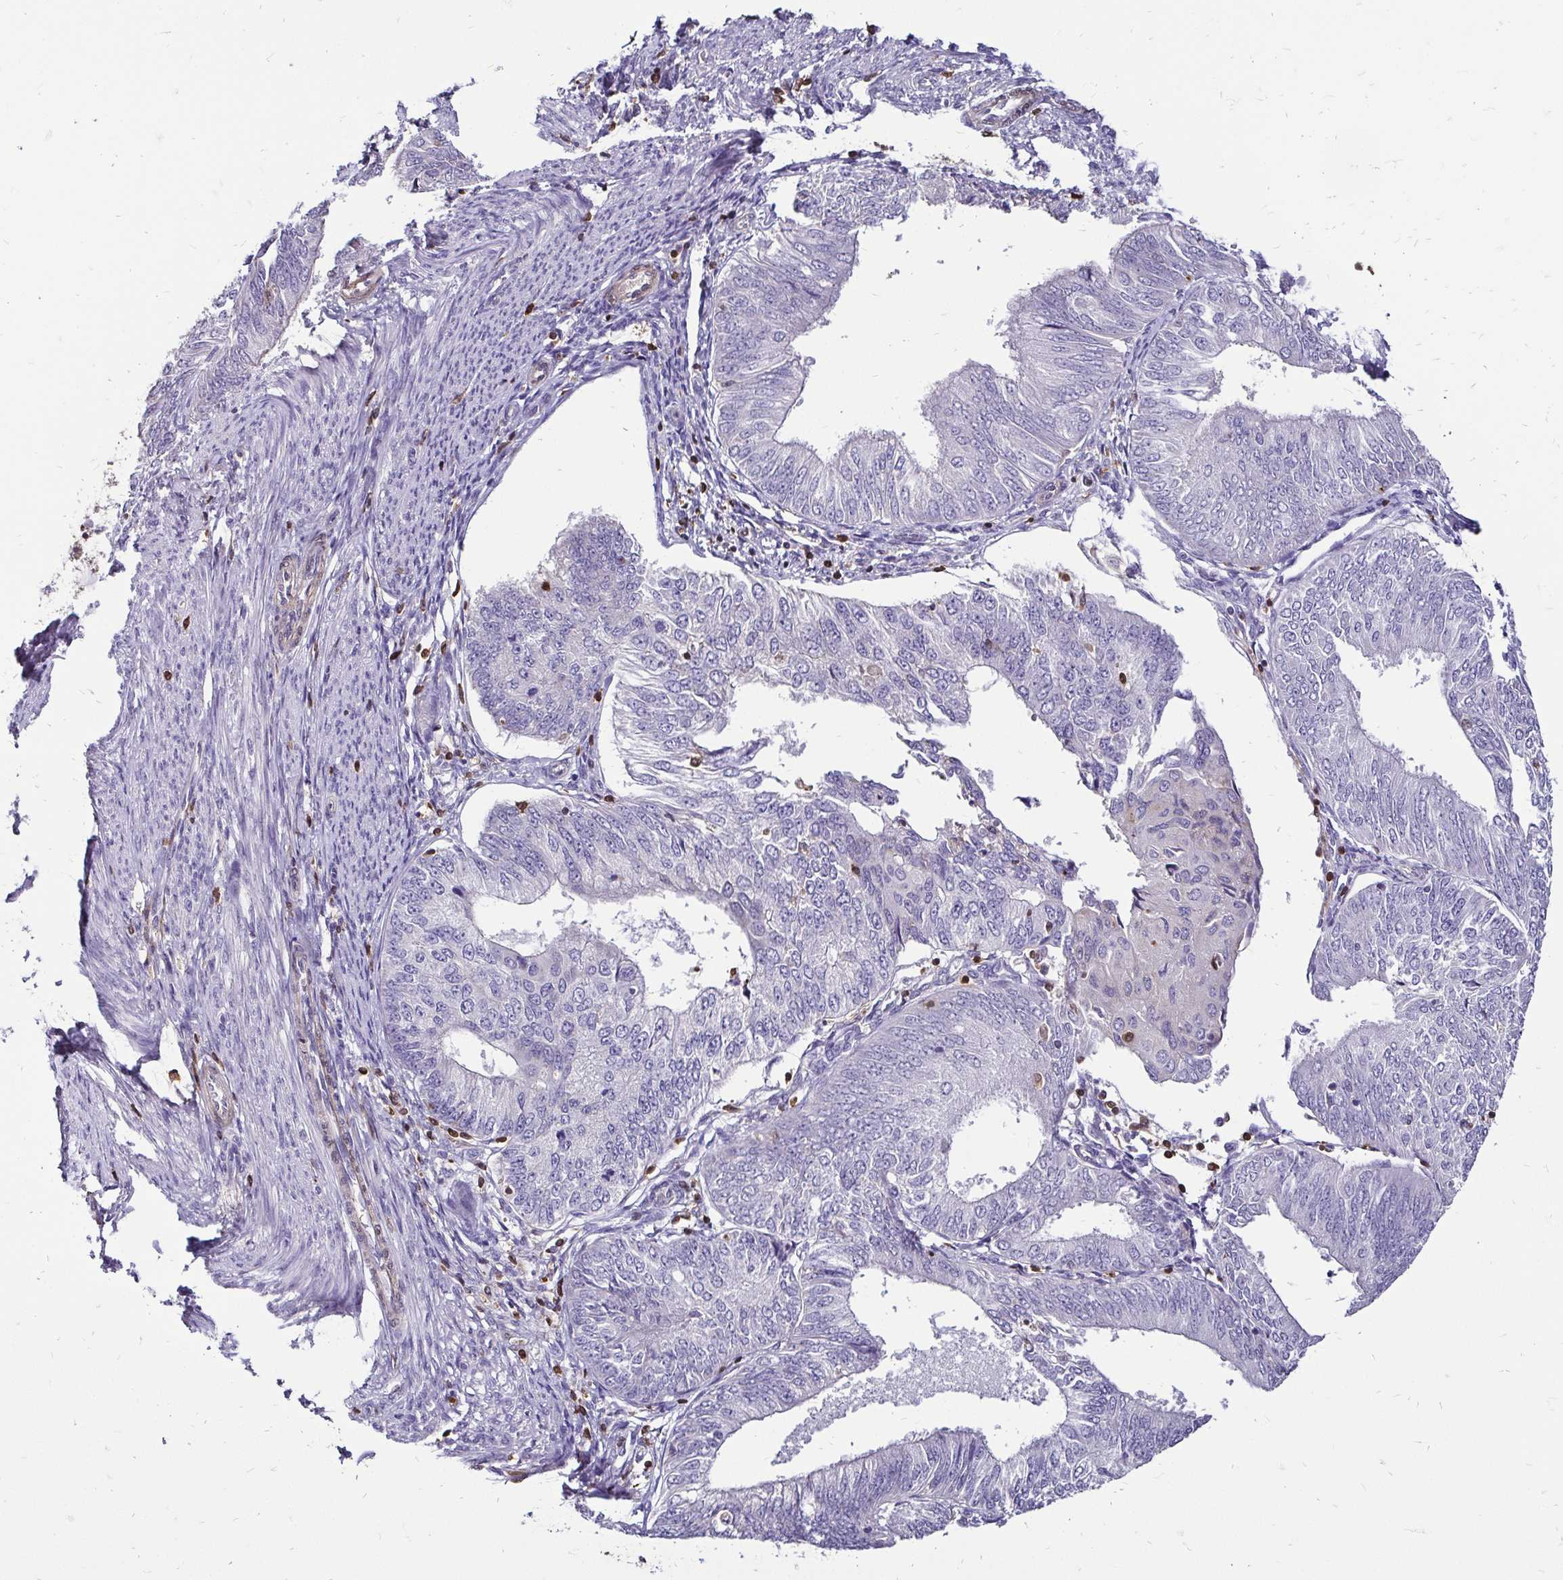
{"staining": {"intensity": "negative", "quantity": "none", "location": "none"}, "tissue": "endometrial cancer", "cell_type": "Tumor cells", "image_type": "cancer", "snomed": [{"axis": "morphology", "description": "Adenocarcinoma, NOS"}, {"axis": "topography", "description": "Endometrium"}], "caption": "There is no significant expression in tumor cells of endometrial cancer.", "gene": "ZFP1", "patient": {"sex": "female", "age": 58}}